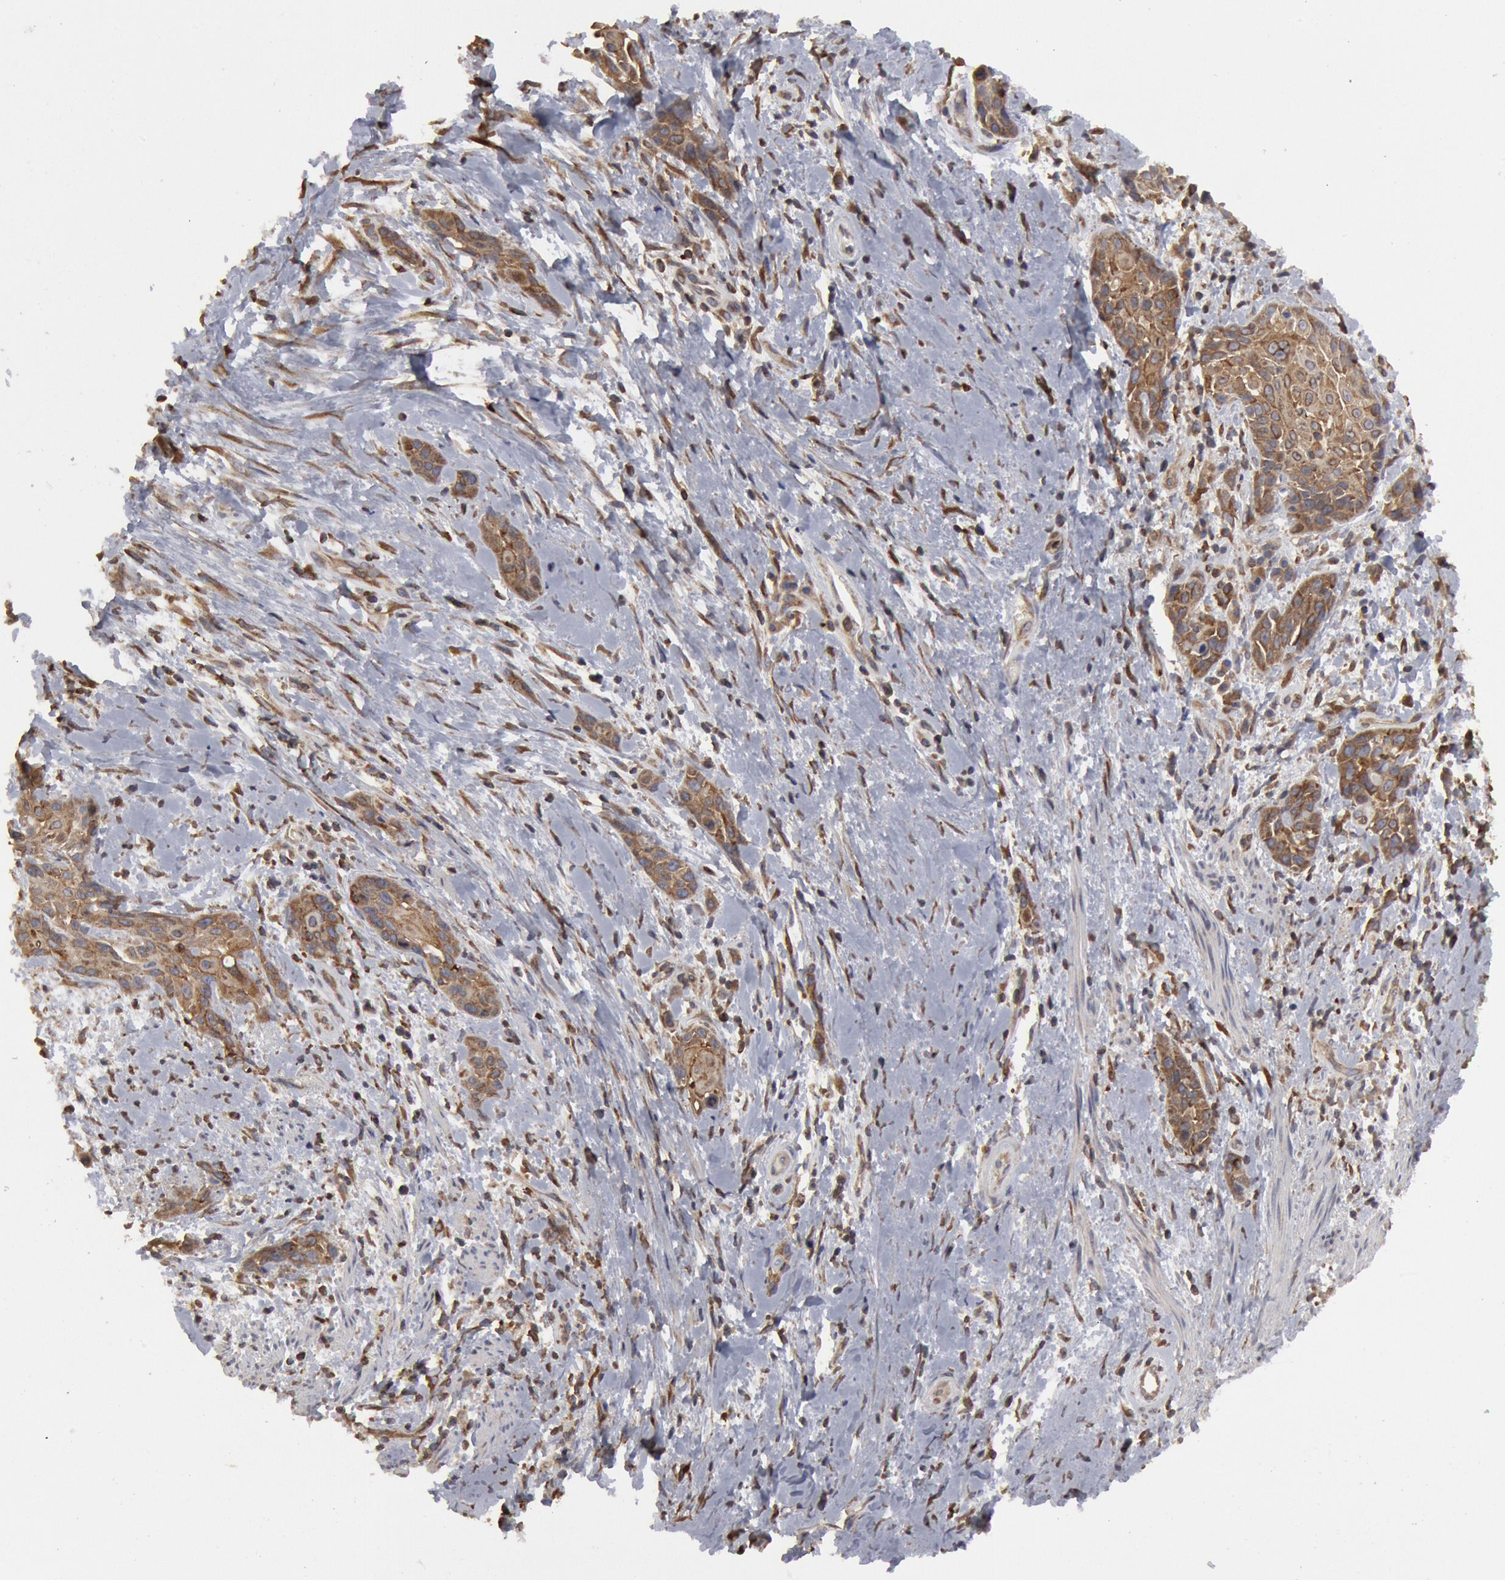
{"staining": {"intensity": "moderate", "quantity": ">75%", "location": "cytoplasmic/membranous"}, "tissue": "skin cancer", "cell_type": "Tumor cells", "image_type": "cancer", "snomed": [{"axis": "morphology", "description": "Squamous cell carcinoma, NOS"}, {"axis": "topography", "description": "Skin"}, {"axis": "topography", "description": "Anal"}], "caption": "A high-resolution micrograph shows immunohistochemistry staining of skin squamous cell carcinoma, which reveals moderate cytoplasmic/membranous staining in approximately >75% of tumor cells. The staining was performed using DAB (3,3'-diaminobenzidine) to visualize the protein expression in brown, while the nuclei were stained in blue with hematoxylin (Magnification: 20x).", "gene": "OSBPL8", "patient": {"sex": "male", "age": 64}}